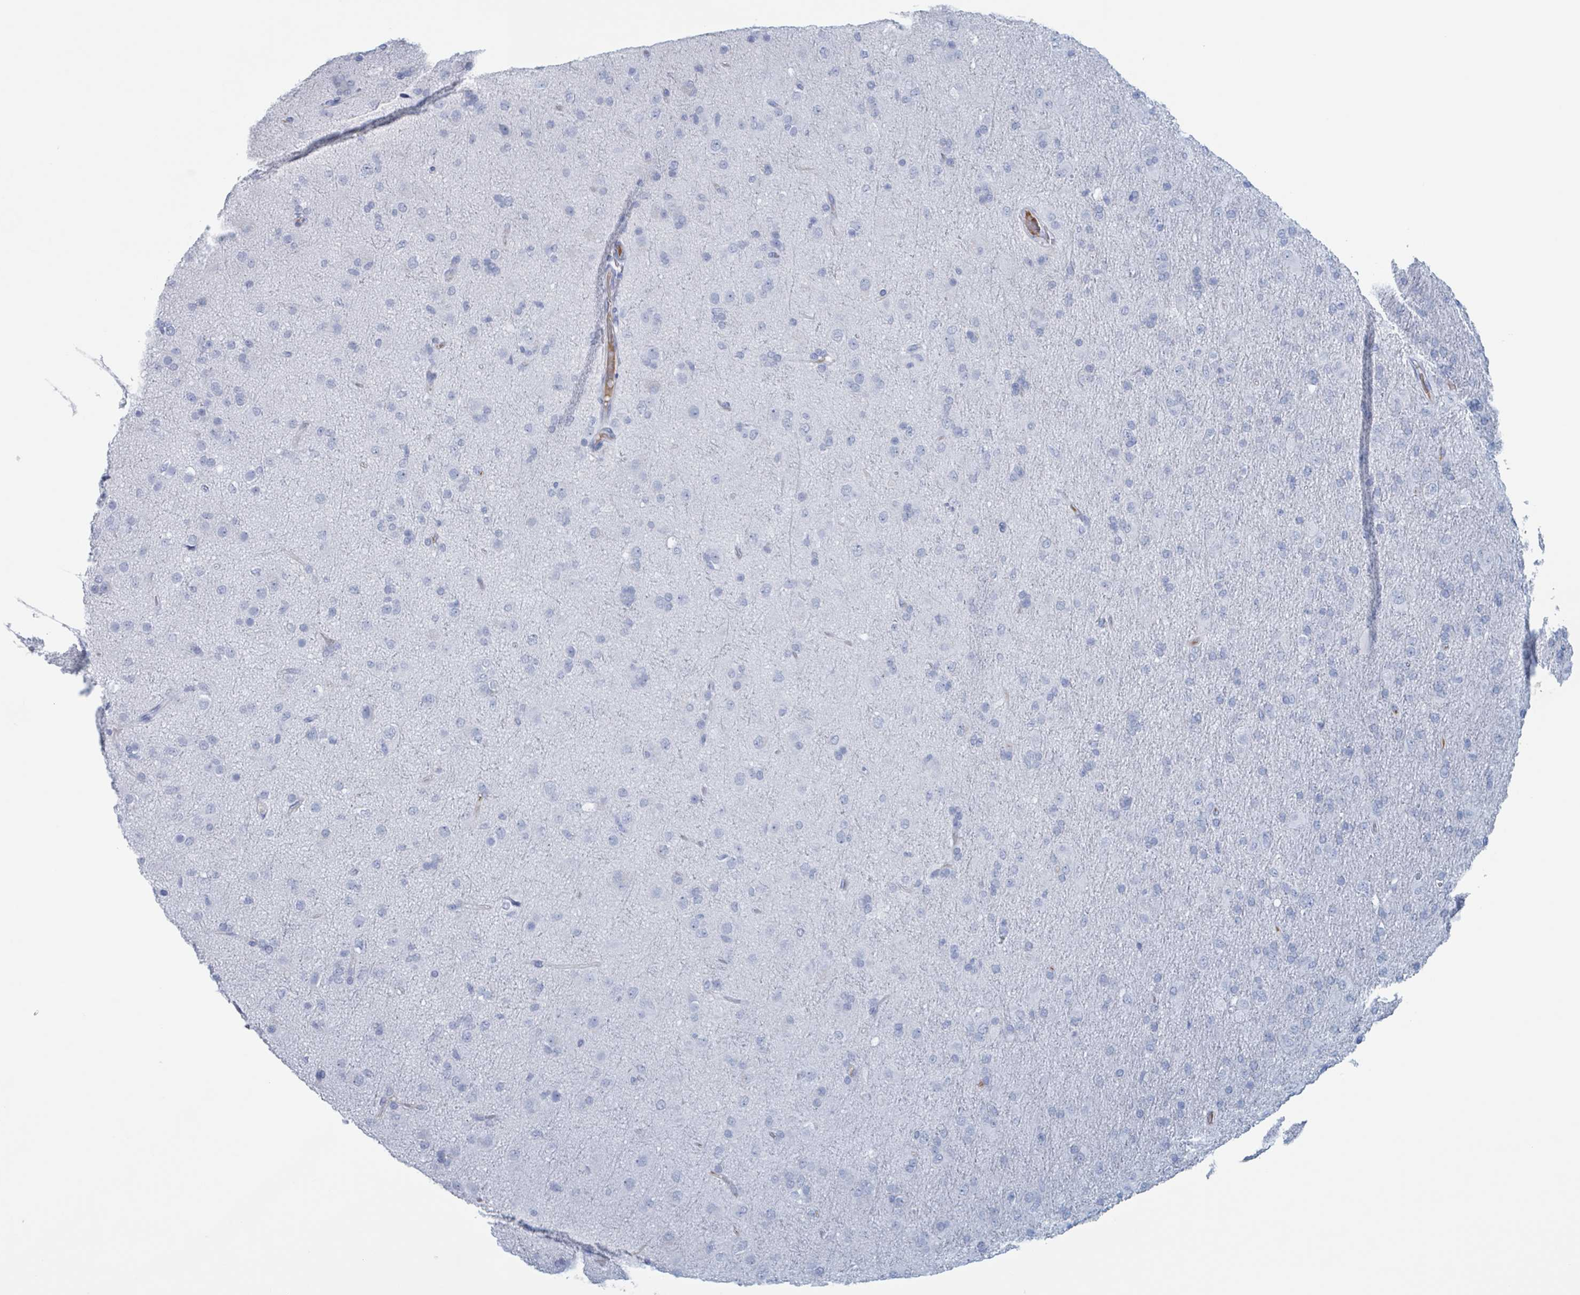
{"staining": {"intensity": "negative", "quantity": "none", "location": "none"}, "tissue": "glioma", "cell_type": "Tumor cells", "image_type": "cancer", "snomed": [{"axis": "morphology", "description": "Glioma, malignant, Low grade"}, {"axis": "topography", "description": "Brain"}], "caption": "This is an IHC micrograph of human malignant glioma (low-grade). There is no expression in tumor cells.", "gene": "KLK4", "patient": {"sex": "male", "age": 65}}